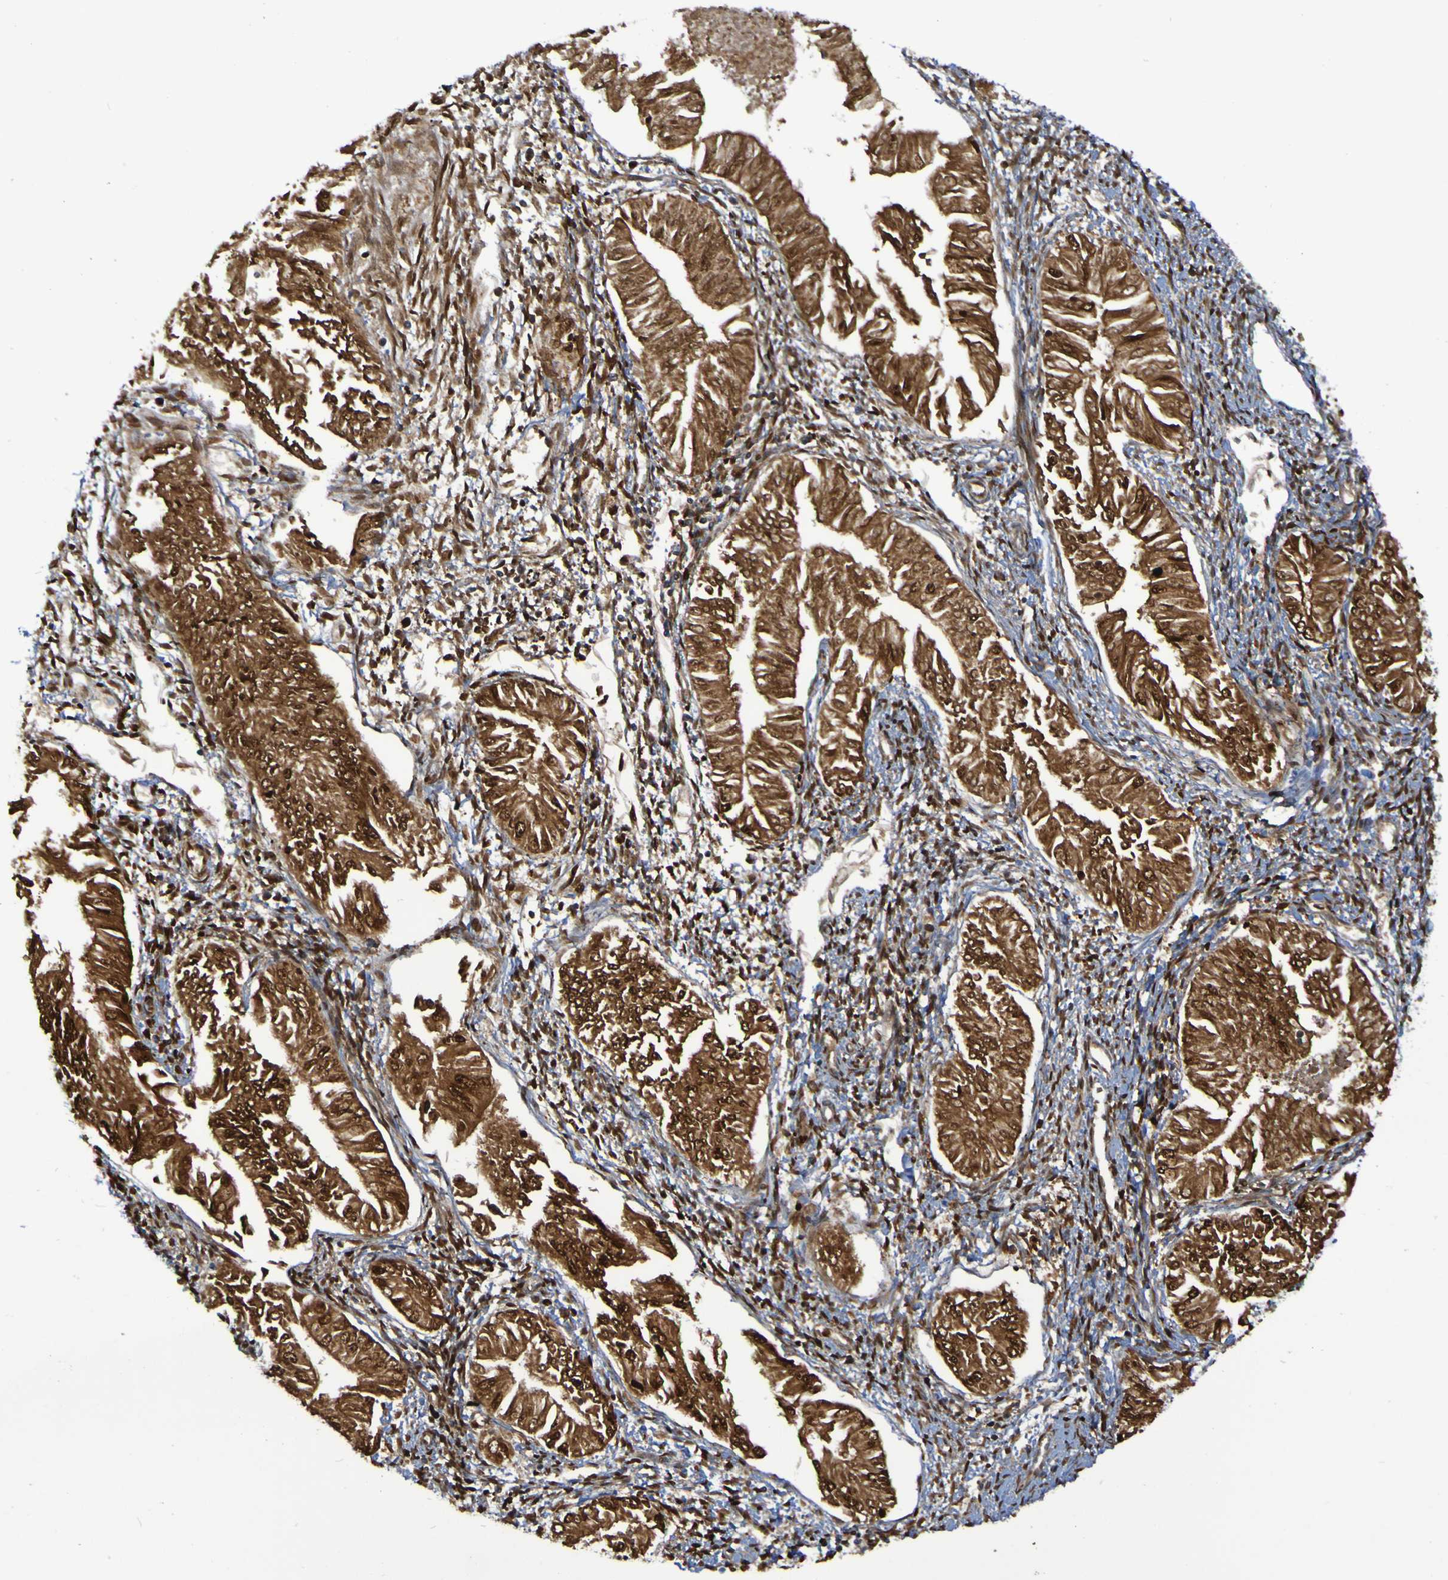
{"staining": {"intensity": "strong", "quantity": ">75%", "location": "cytoplasmic/membranous,nuclear"}, "tissue": "endometrial cancer", "cell_type": "Tumor cells", "image_type": "cancer", "snomed": [{"axis": "morphology", "description": "Adenocarcinoma, NOS"}, {"axis": "topography", "description": "Endometrium"}], "caption": "Adenocarcinoma (endometrial) stained with a protein marker shows strong staining in tumor cells.", "gene": "MPPE1", "patient": {"sex": "female", "age": 53}}